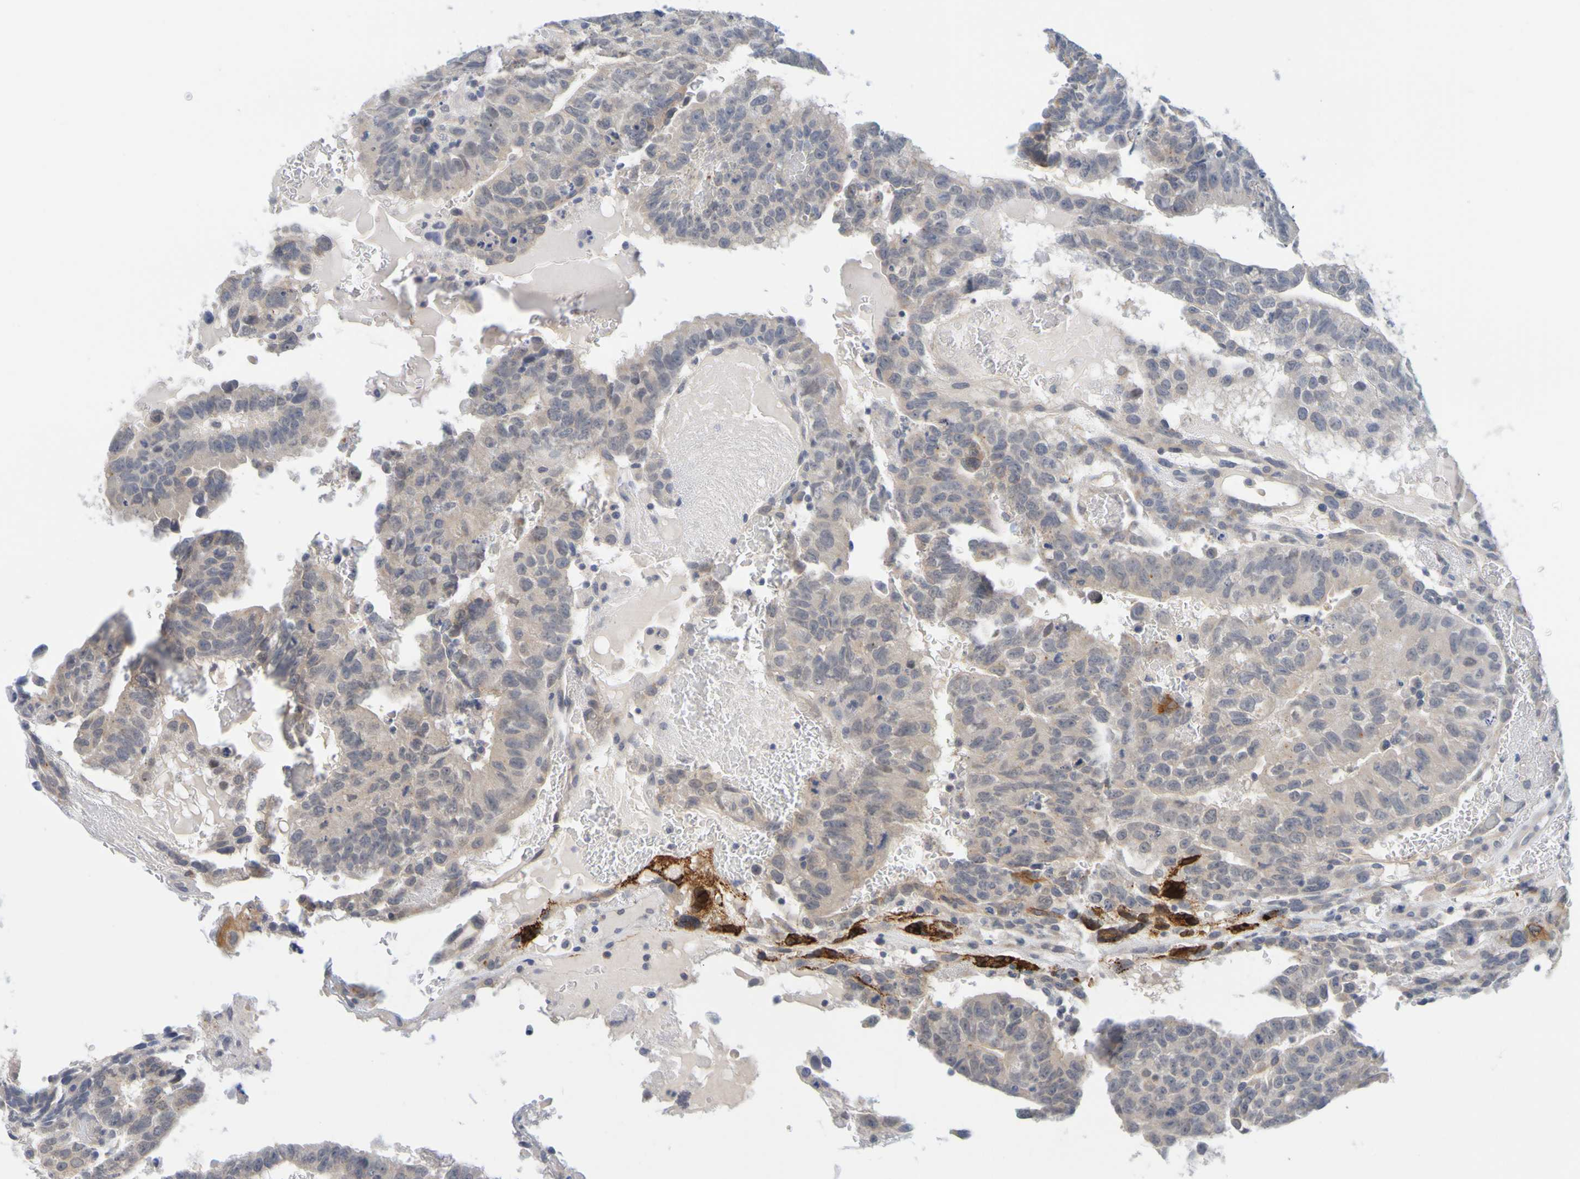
{"staining": {"intensity": "negative", "quantity": "none", "location": "none"}, "tissue": "testis cancer", "cell_type": "Tumor cells", "image_type": "cancer", "snomed": [{"axis": "morphology", "description": "Seminoma, NOS"}, {"axis": "morphology", "description": "Carcinoma, Embryonal, NOS"}, {"axis": "topography", "description": "Testis"}], "caption": "Immunohistochemistry (IHC) photomicrograph of neoplastic tissue: human testis seminoma stained with DAB demonstrates no significant protein expression in tumor cells. Brightfield microscopy of immunohistochemistry stained with DAB (brown) and hematoxylin (blue), captured at high magnification.", "gene": "ENDOU", "patient": {"sex": "male", "age": 52}}